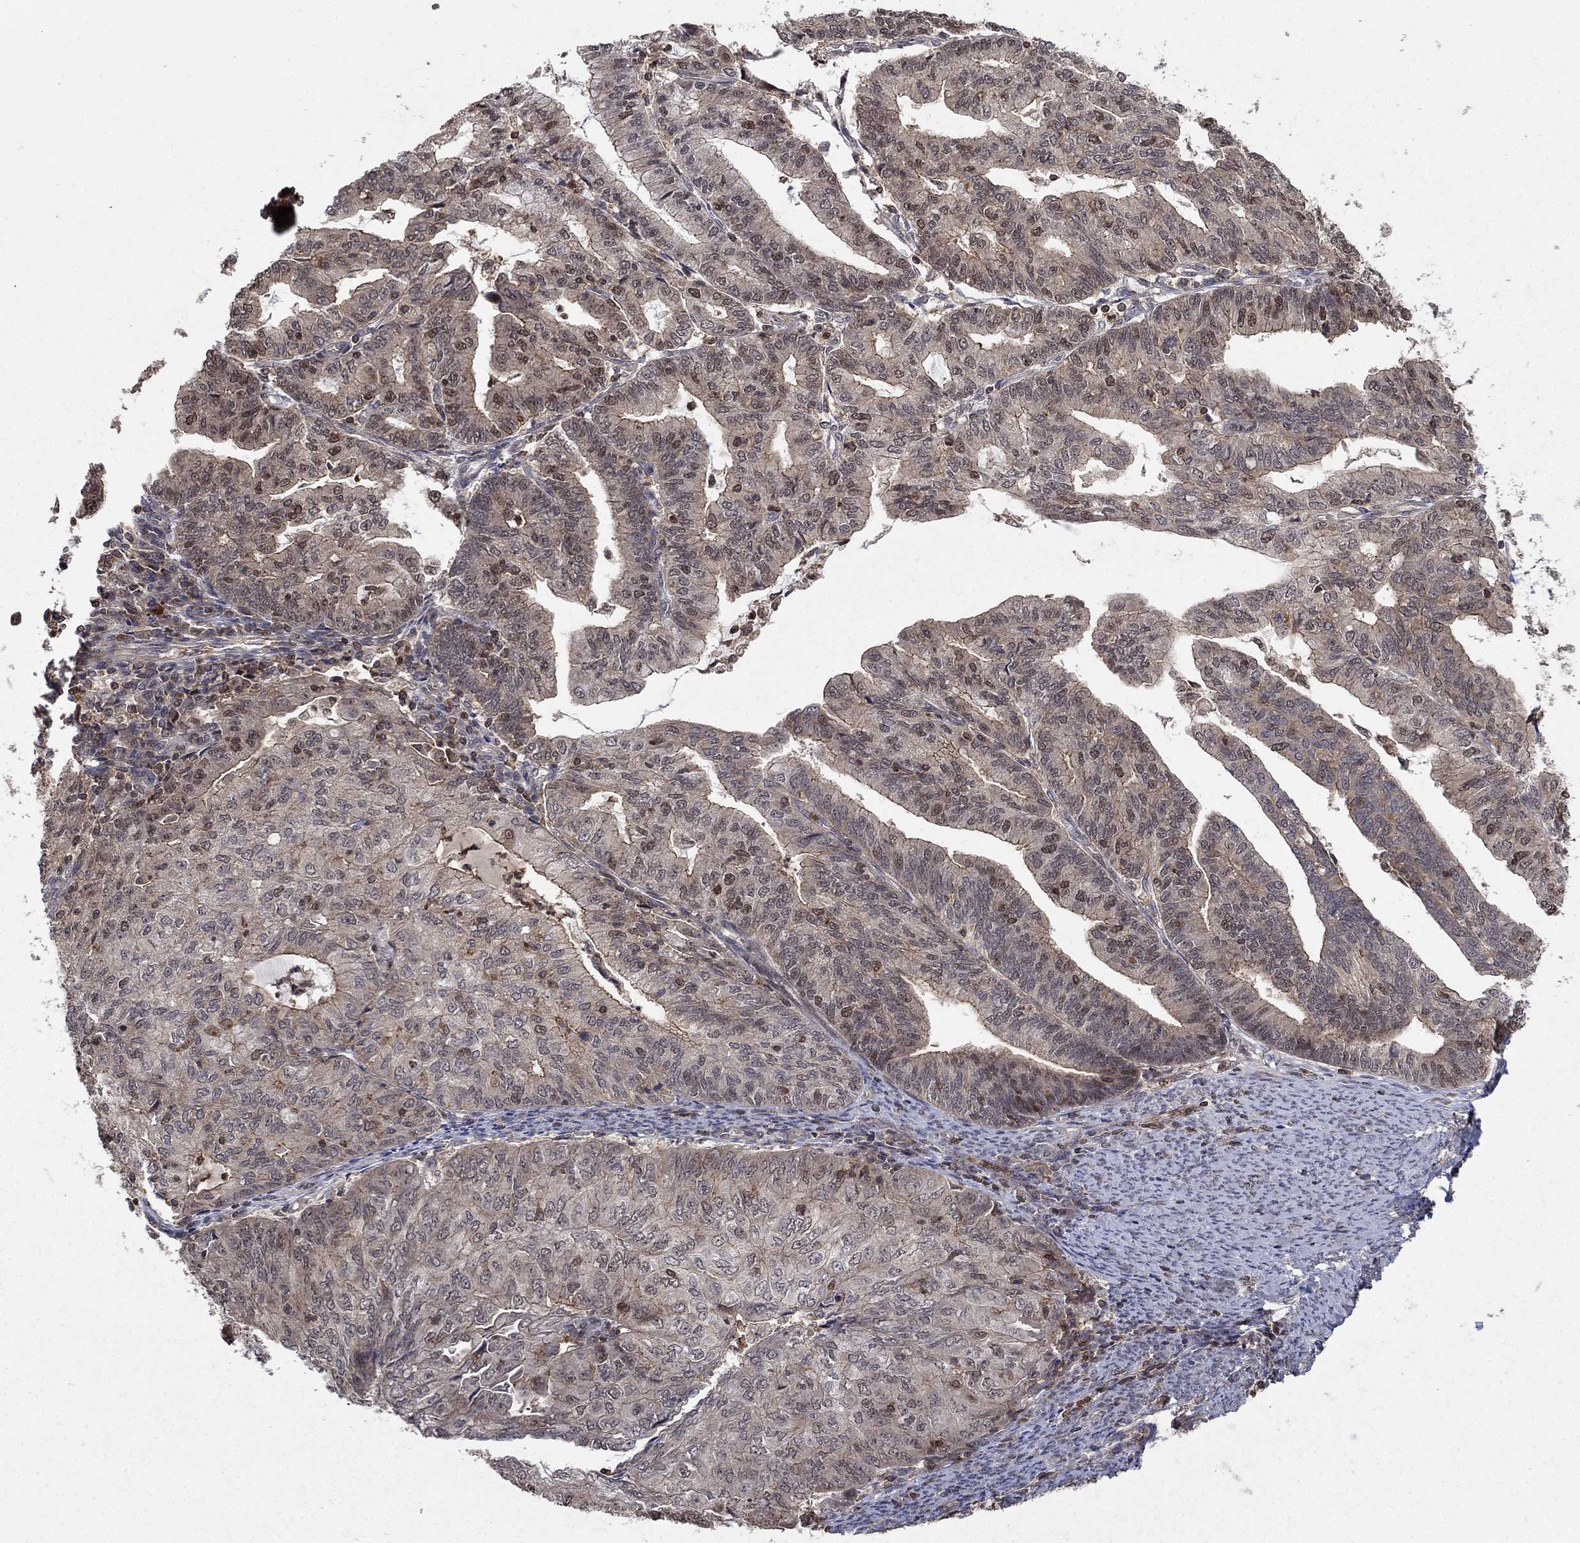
{"staining": {"intensity": "strong", "quantity": "<25%", "location": "cytoplasmic/membranous,nuclear"}, "tissue": "endometrial cancer", "cell_type": "Tumor cells", "image_type": "cancer", "snomed": [{"axis": "morphology", "description": "Adenocarcinoma, NOS"}, {"axis": "topography", "description": "Endometrium"}], "caption": "DAB (3,3'-diaminobenzidine) immunohistochemical staining of endometrial adenocarcinoma shows strong cytoplasmic/membranous and nuclear protein expression in about <25% of tumor cells.", "gene": "CCDC66", "patient": {"sex": "female", "age": 82}}